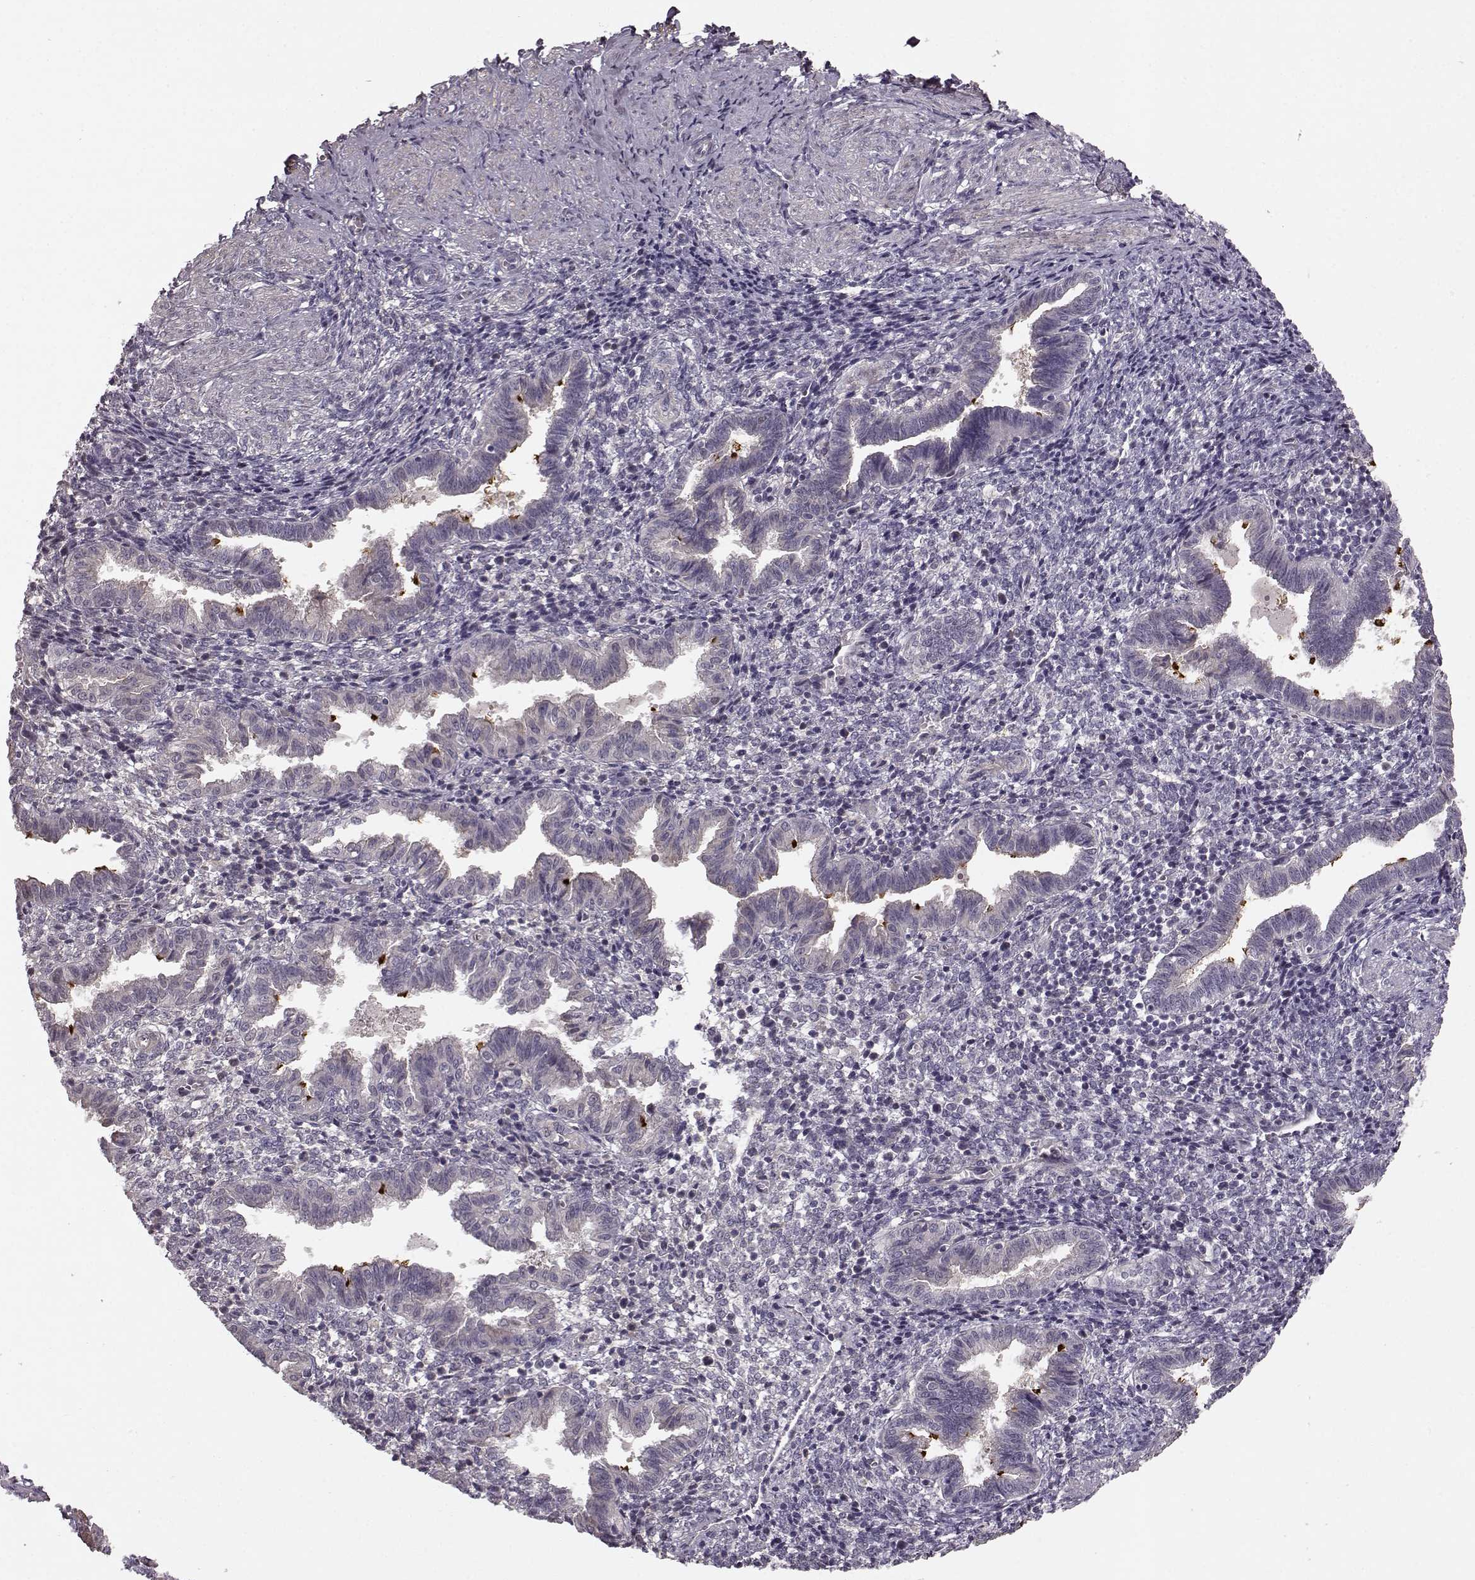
{"staining": {"intensity": "weak", "quantity": "25%-75%", "location": "cytoplasmic/membranous"}, "tissue": "endometrium", "cell_type": "Cells in endometrial stroma", "image_type": "normal", "snomed": [{"axis": "morphology", "description": "Normal tissue, NOS"}, {"axis": "topography", "description": "Endometrium"}], "caption": "A brown stain labels weak cytoplasmic/membranous positivity of a protein in cells in endometrial stroma of unremarkable human endometrium.", "gene": "MTR", "patient": {"sex": "female", "age": 37}}